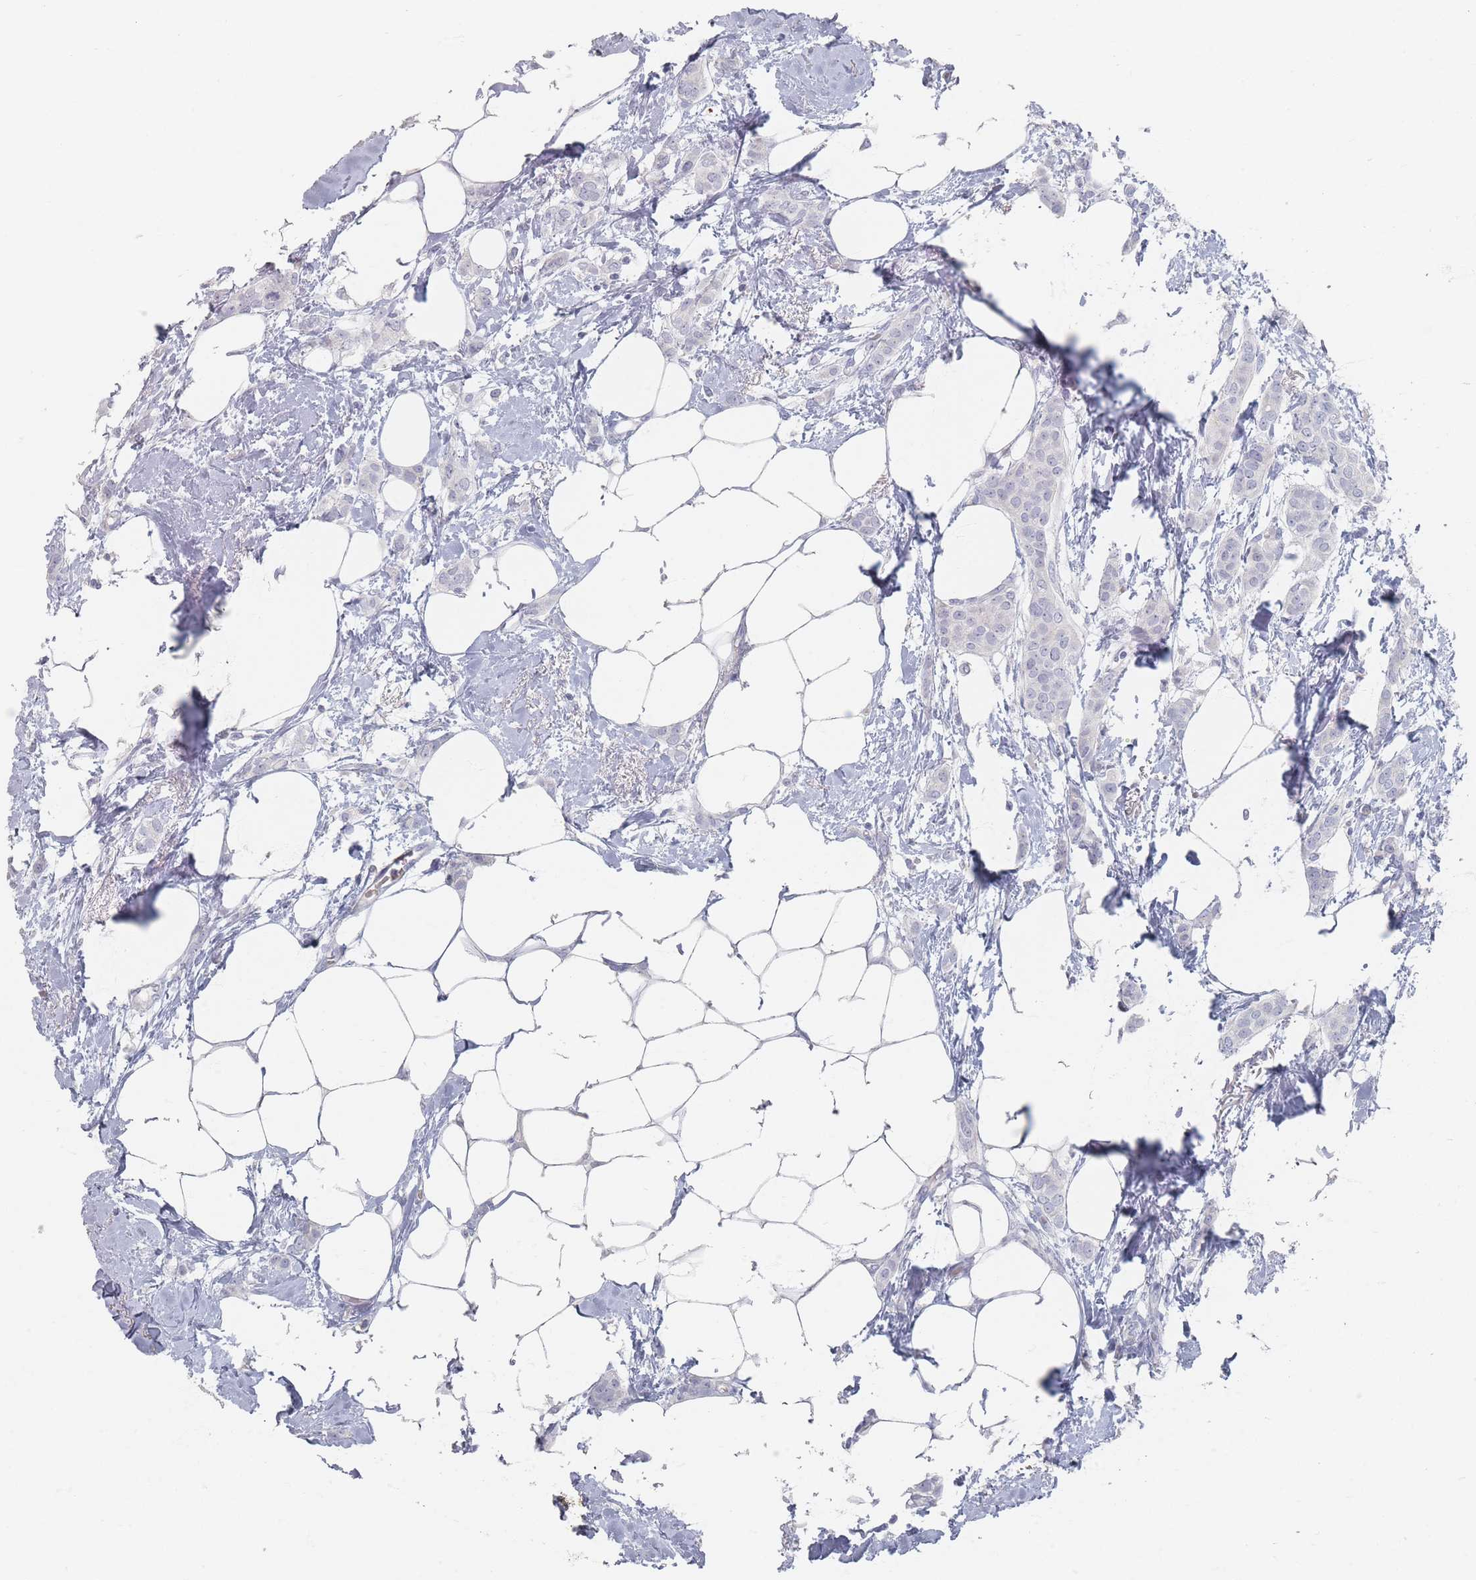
{"staining": {"intensity": "negative", "quantity": "none", "location": "none"}, "tissue": "breast cancer", "cell_type": "Tumor cells", "image_type": "cancer", "snomed": [{"axis": "morphology", "description": "Duct carcinoma"}, {"axis": "topography", "description": "Breast"}], "caption": "A high-resolution image shows immunohistochemistry staining of breast invasive ductal carcinoma, which shows no significant staining in tumor cells. (DAB (3,3'-diaminobenzidine) immunohistochemistry (IHC) visualized using brightfield microscopy, high magnification).", "gene": "CD37", "patient": {"sex": "female", "age": 72}}